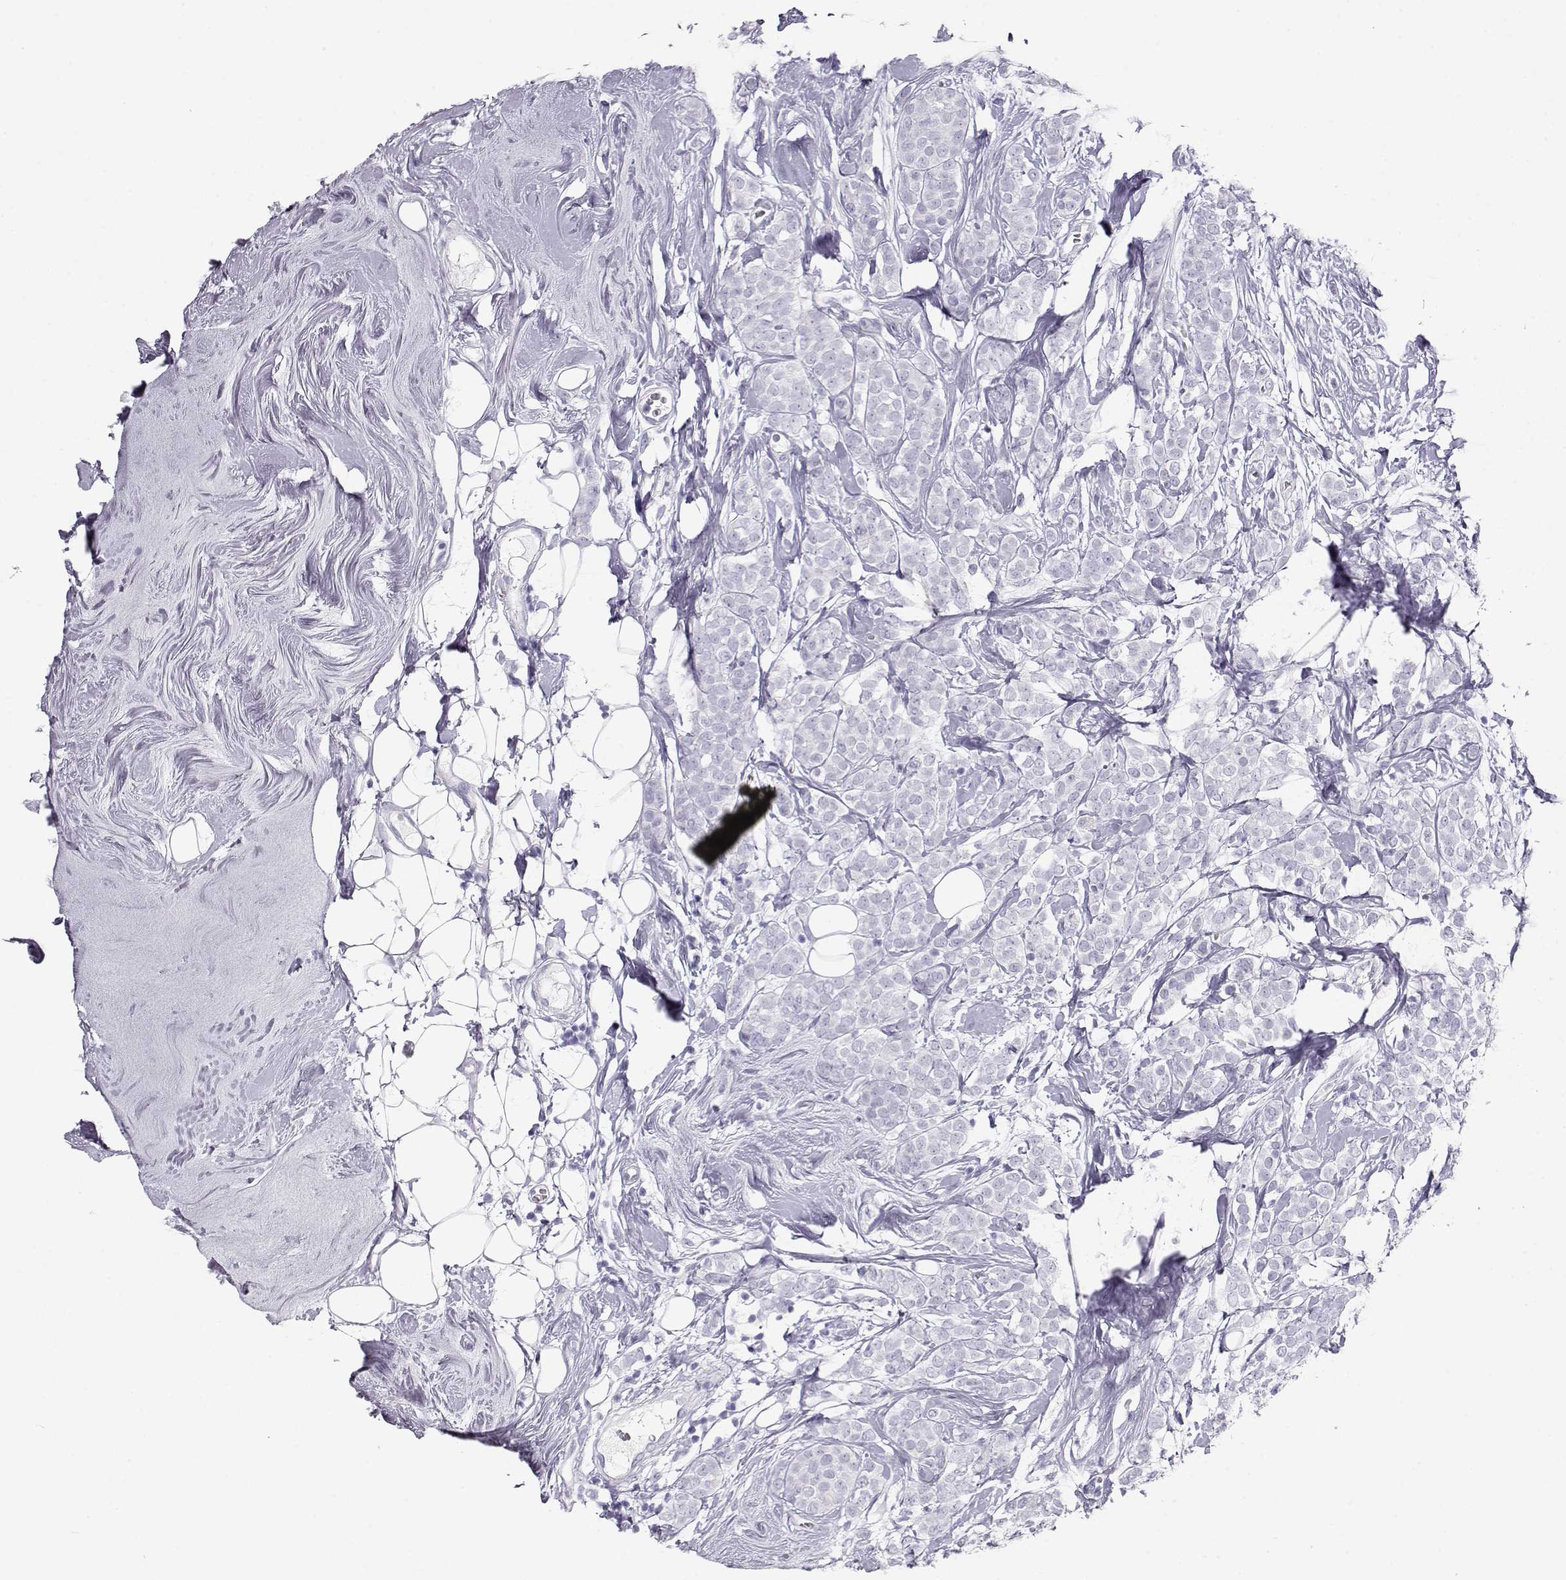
{"staining": {"intensity": "negative", "quantity": "none", "location": "none"}, "tissue": "breast cancer", "cell_type": "Tumor cells", "image_type": "cancer", "snomed": [{"axis": "morphology", "description": "Lobular carcinoma"}, {"axis": "topography", "description": "Breast"}], "caption": "Breast cancer (lobular carcinoma) was stained to show a protein in brown. There is no significant positivity in tumor cells.", "gene": "TKTL1", "patient": {"sex": "female", "age": 49}}